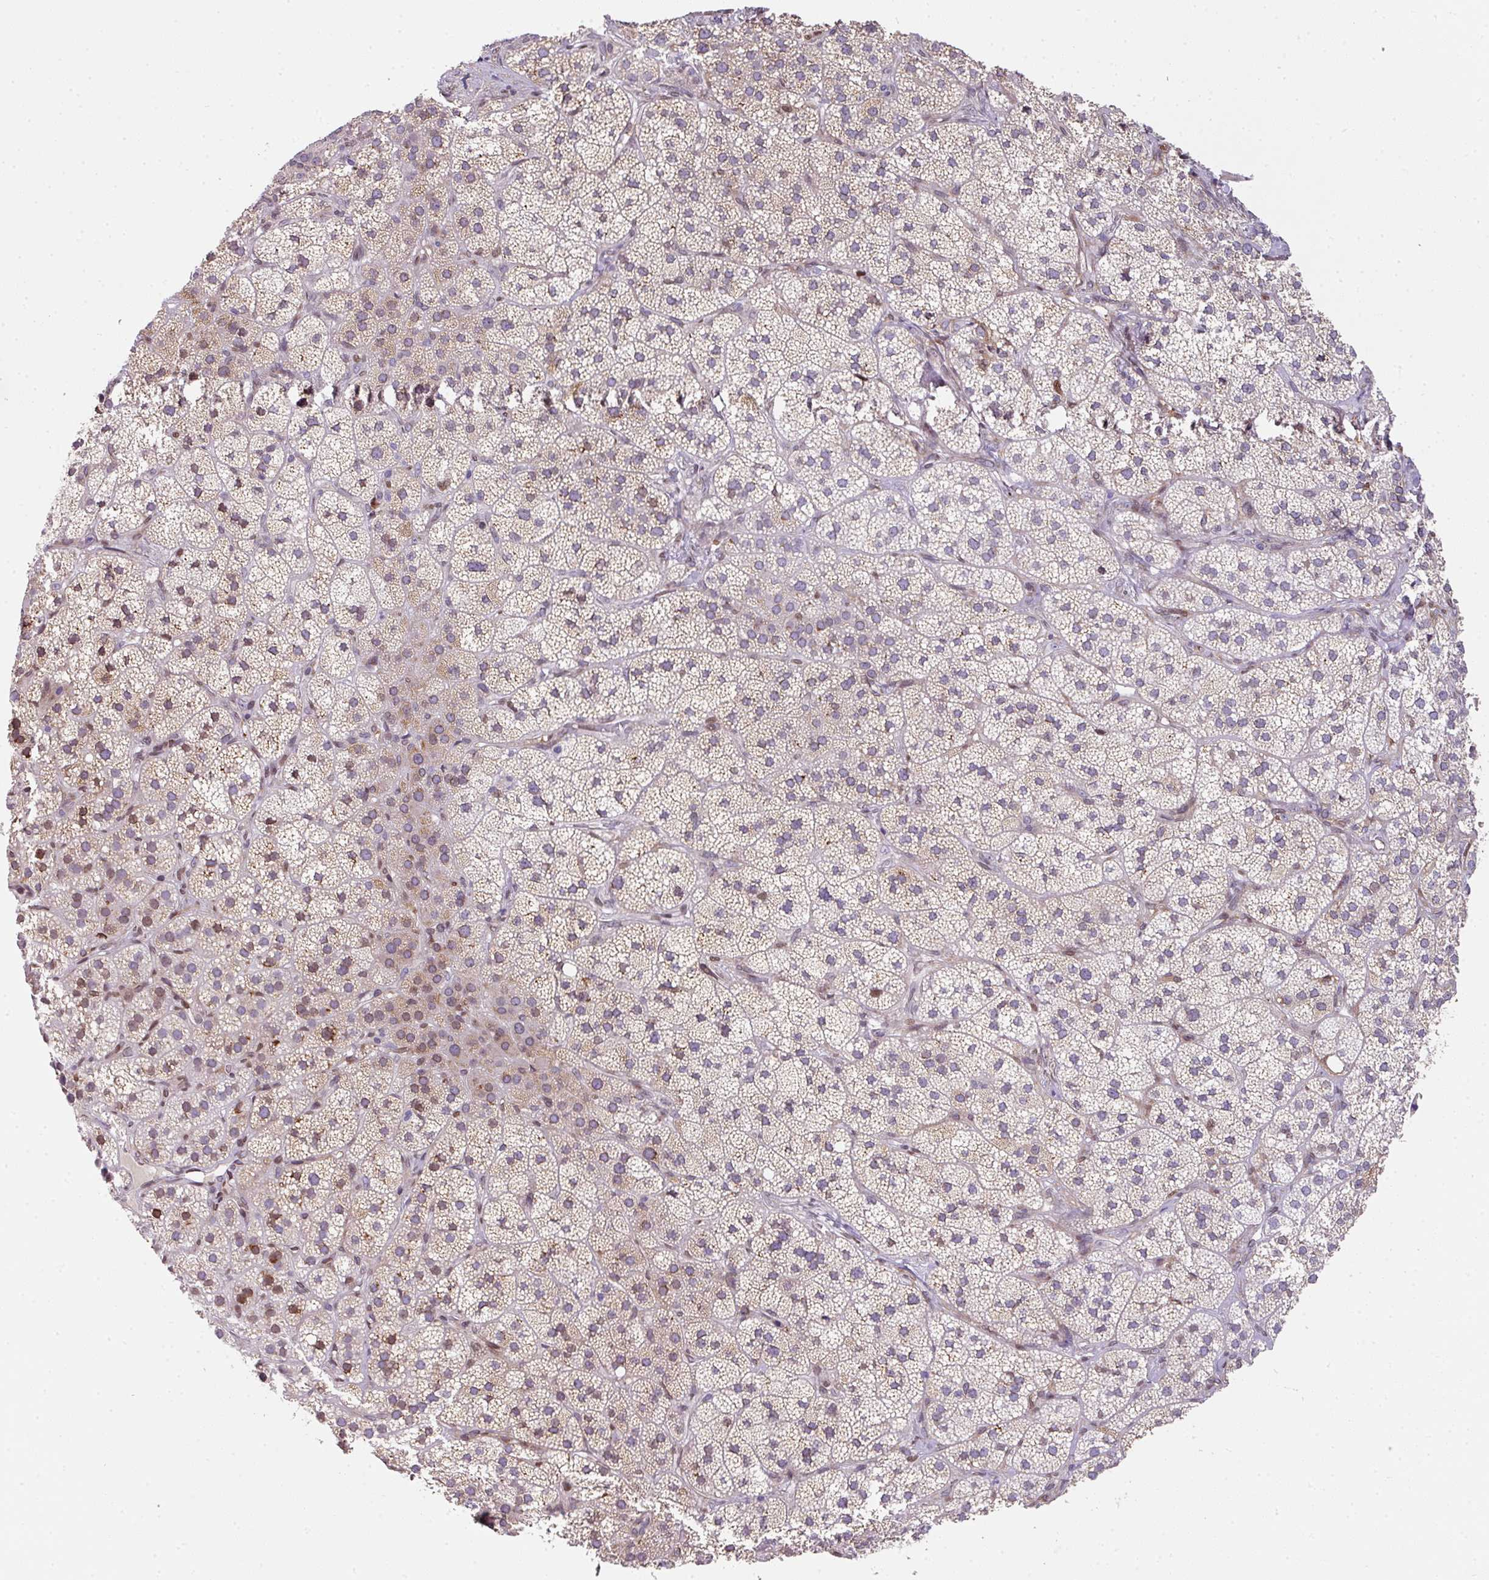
{"staining": {"intensity": "moderate", "quantity": "25%-75%", "location": "cytoplasmic/membranous,nuclear"}, "tissue": "adrenal gland", "cell_type": "Glandular cells", "image_type": "normal", "snomed": [{"axis": "morphology", "description": "Normal tissue, NOS"}, {"axis": "topography", "description": "Adrenal gland"}], "caption": "The image displays a brown stain indicating the presence of a protein in the cytoplasmic/membranous,nuclear of glandular cells in adrenal gland.", "gene": "PLK1", "patient": {"sex": "female", "age": 58}}